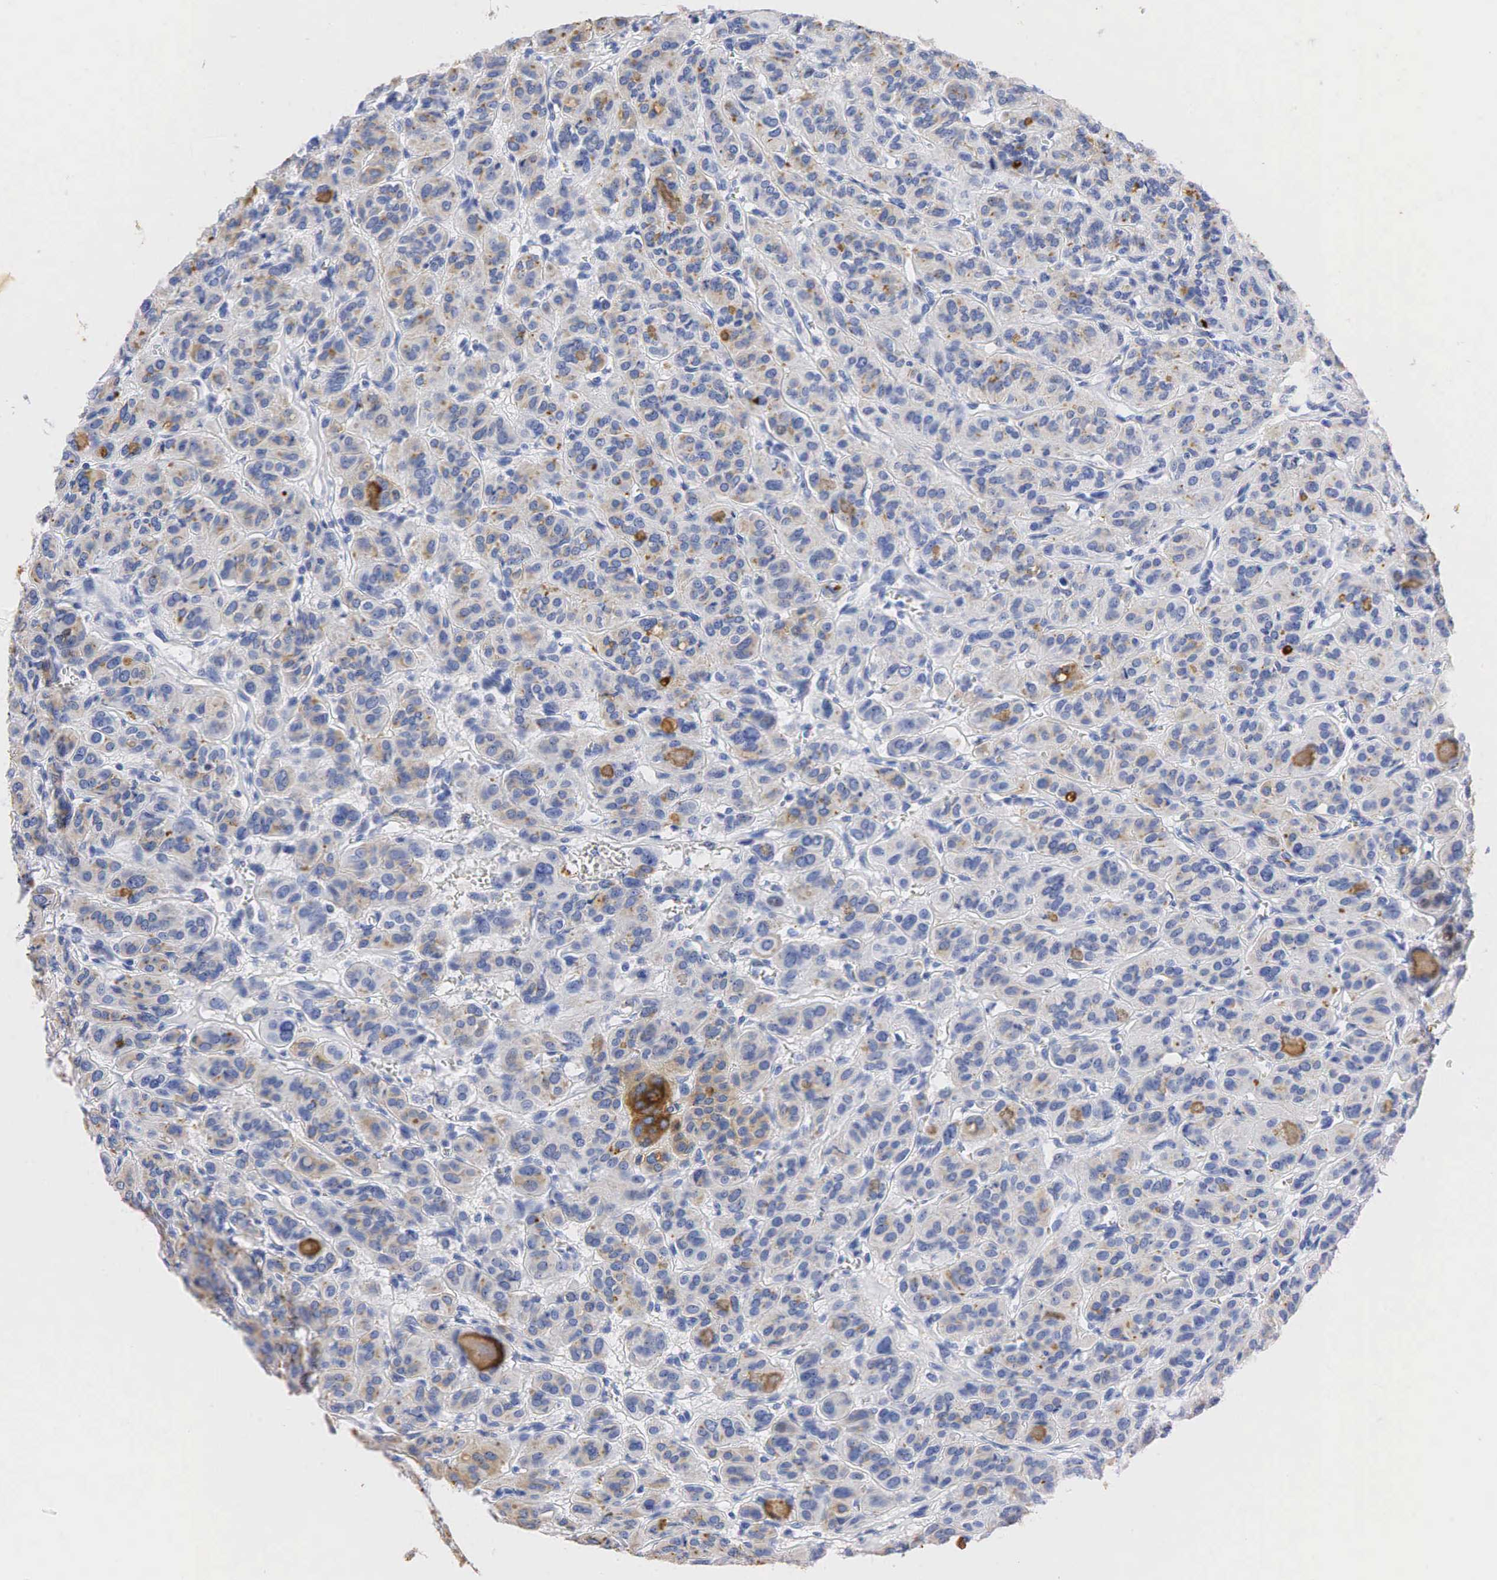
{"staining": {"intensity": "weak", "quantity": "<25%", "location": "cytoplasmic/membranous"}, "tissue": "thyroid cancer", "cell_type": "Tumor cells", "image_type": "cancer", "snomed": [{"axis": "morphology", "description": "Follicular adenoma carcinoma, NOS"}, {"axis": "topography", "description": "Thyroid gland"}], "caption": "Tumor cells show no significant staining in thyroid cancer (follicular adenoma carcinoma).", "gene": "SST", "patient": {"sex": "female", "age": 71}}